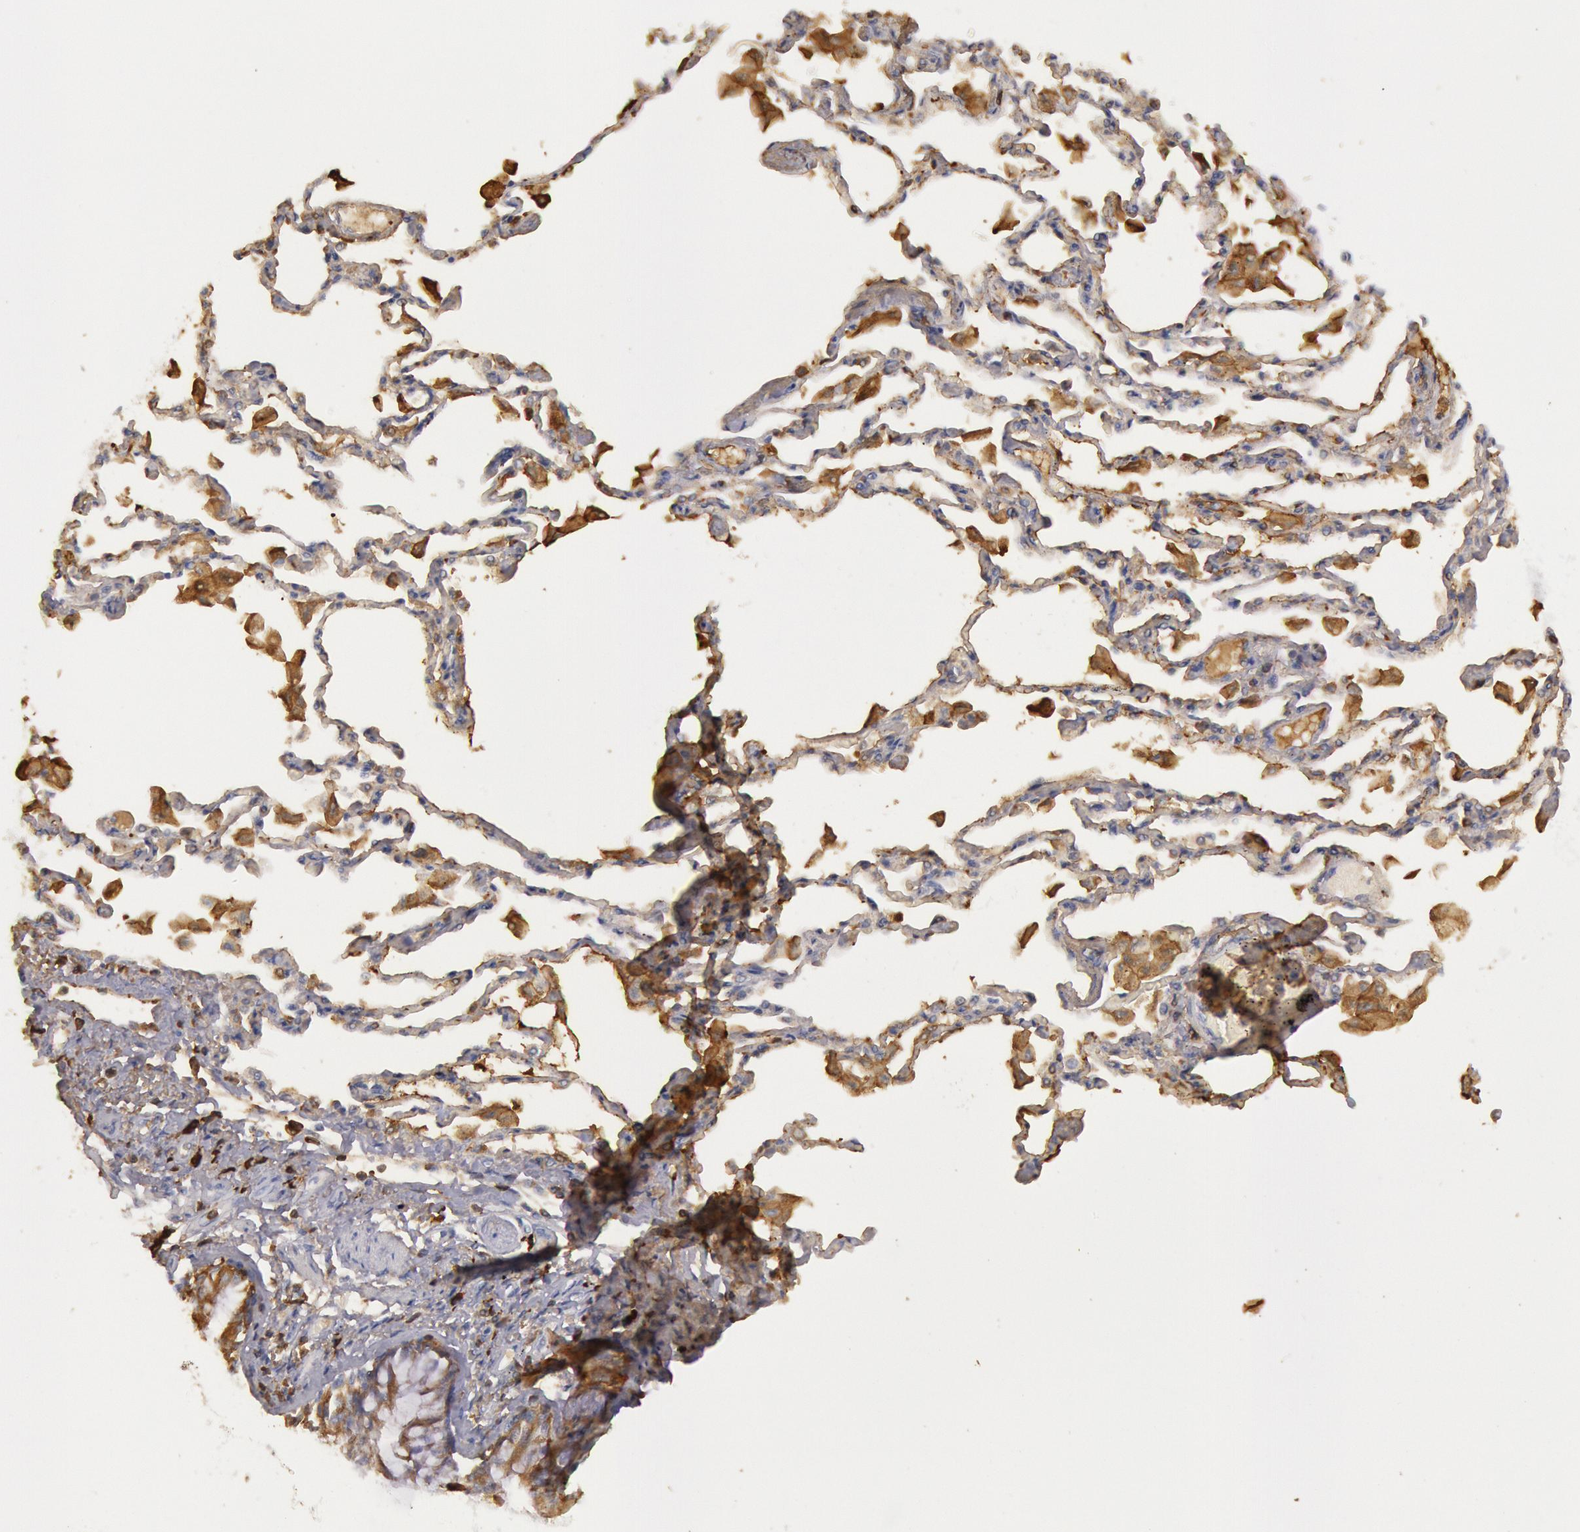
{"staining": {"intensity": "strong", "quantity": ">75%", "location": "cytoplasmic/membranous"}, "tissue": "adipose tissue", "cell_type": "Adipocytes", "image_type": "normal", "snomed": [{"axis": "morphology", "description": "Normal tissue, NOS"}, {"axis": "morphology", "description": "Adenocarcinoma, NOS"}, {"axis": "topography", "description": "Cartilage tissue"}, {"axis": "topography", "description": "Lung"}], "caption": "Immunohistochemical staining of normal human adipose tissue demonstrates strong cytoplasmic/membranous protein staining in about >75% of adipocytes.", "gene": "IGHA1", "patient": {"sex": "female", "age": 67}}